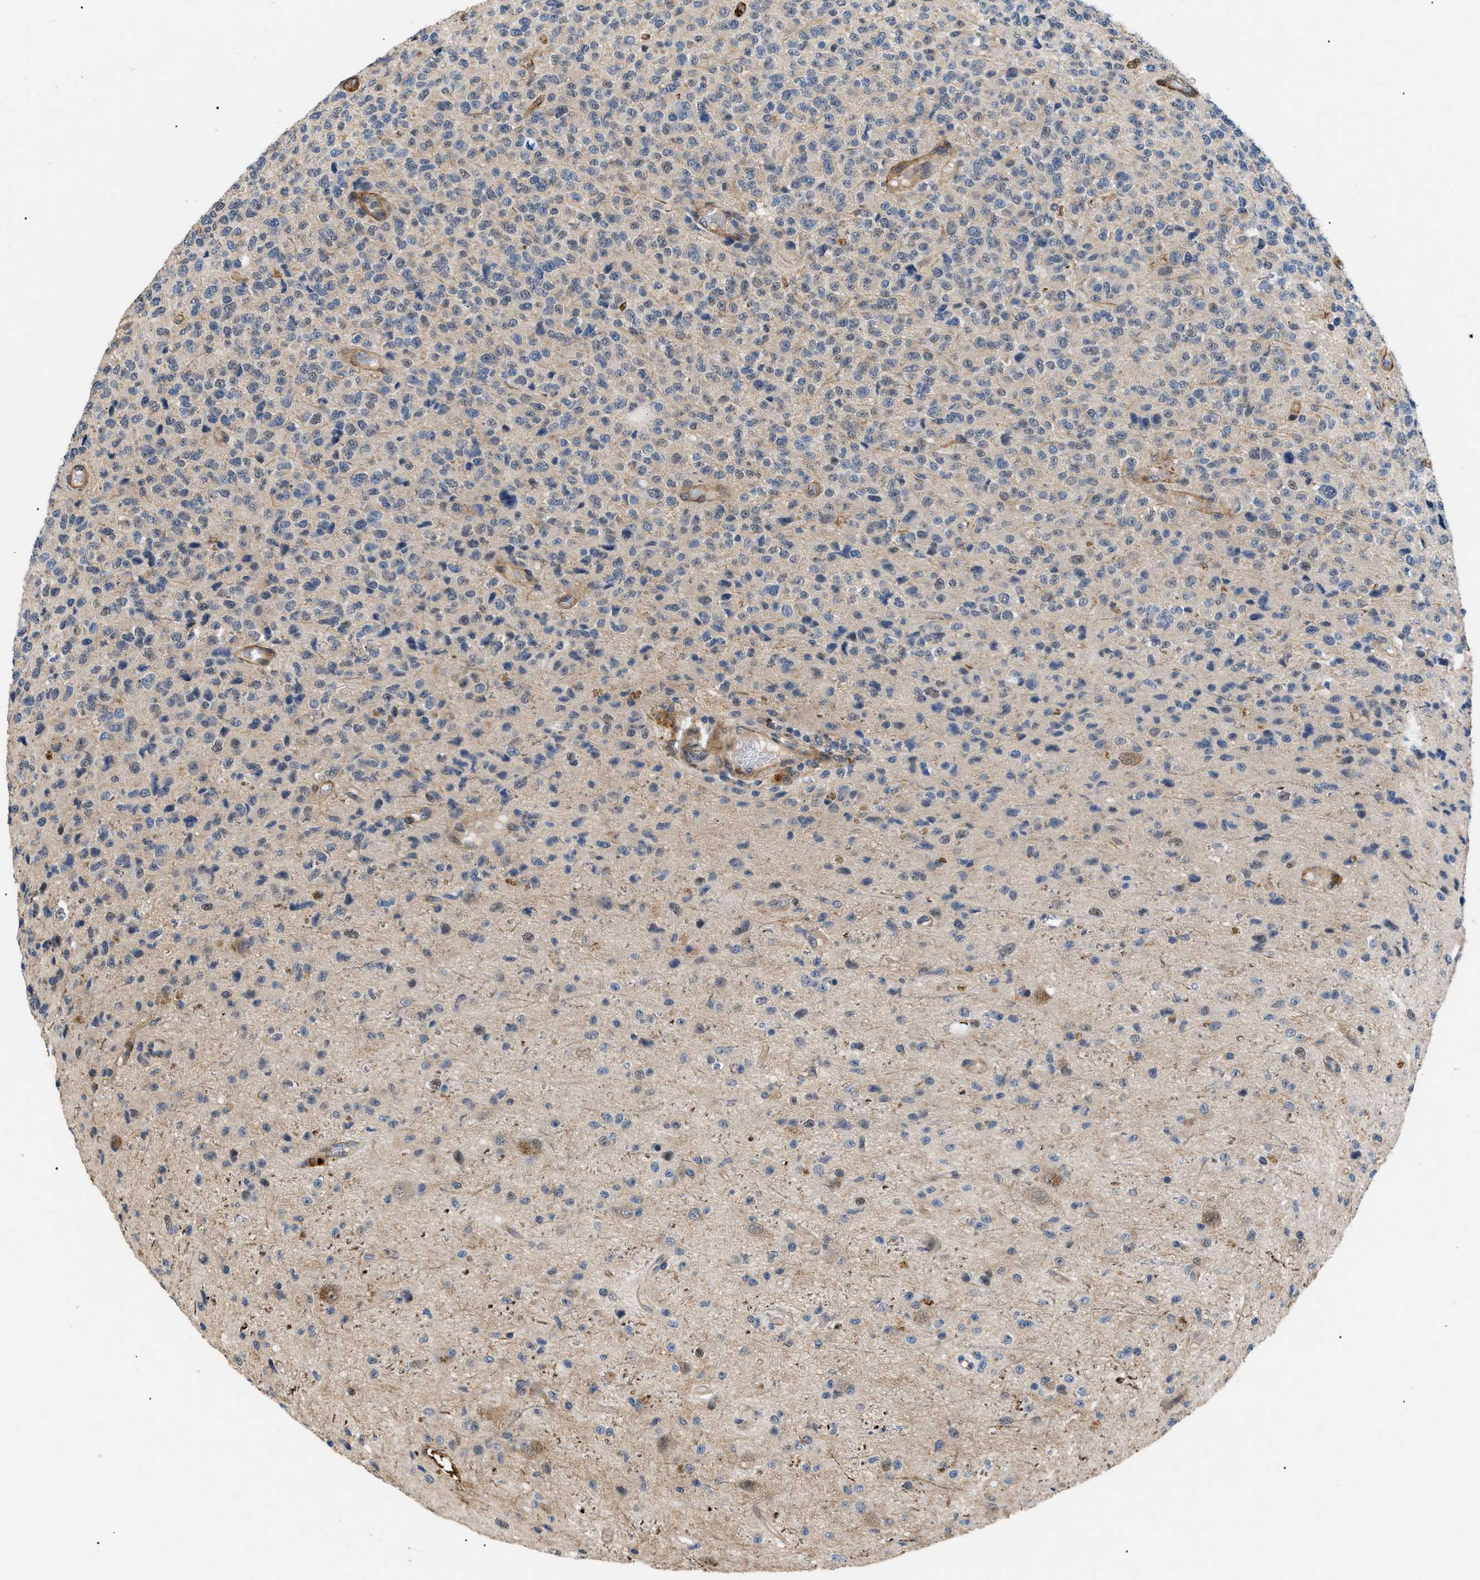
{"staining": {"intensity": "weak", "quantity": "25%-75%", "location": "cytoplasmic/membranous,nuclear"}, "tissue": "glioma", "cell_type": "Tumor cells", "image_type": "cancer", "snomed": [{"axis": "morphology", "description": "Glioma, malignant, High grade"}, {"axis": "topography", "description": "pancreas cauda"}], "caption": "Protein expression by IHC exhibits weak cytoplasmic/membranous and nuclear expression in about 25%-75% of tumor cells in glioma.", "gene": "CRCP", "patient": {"sex": "male", "age": 60}}